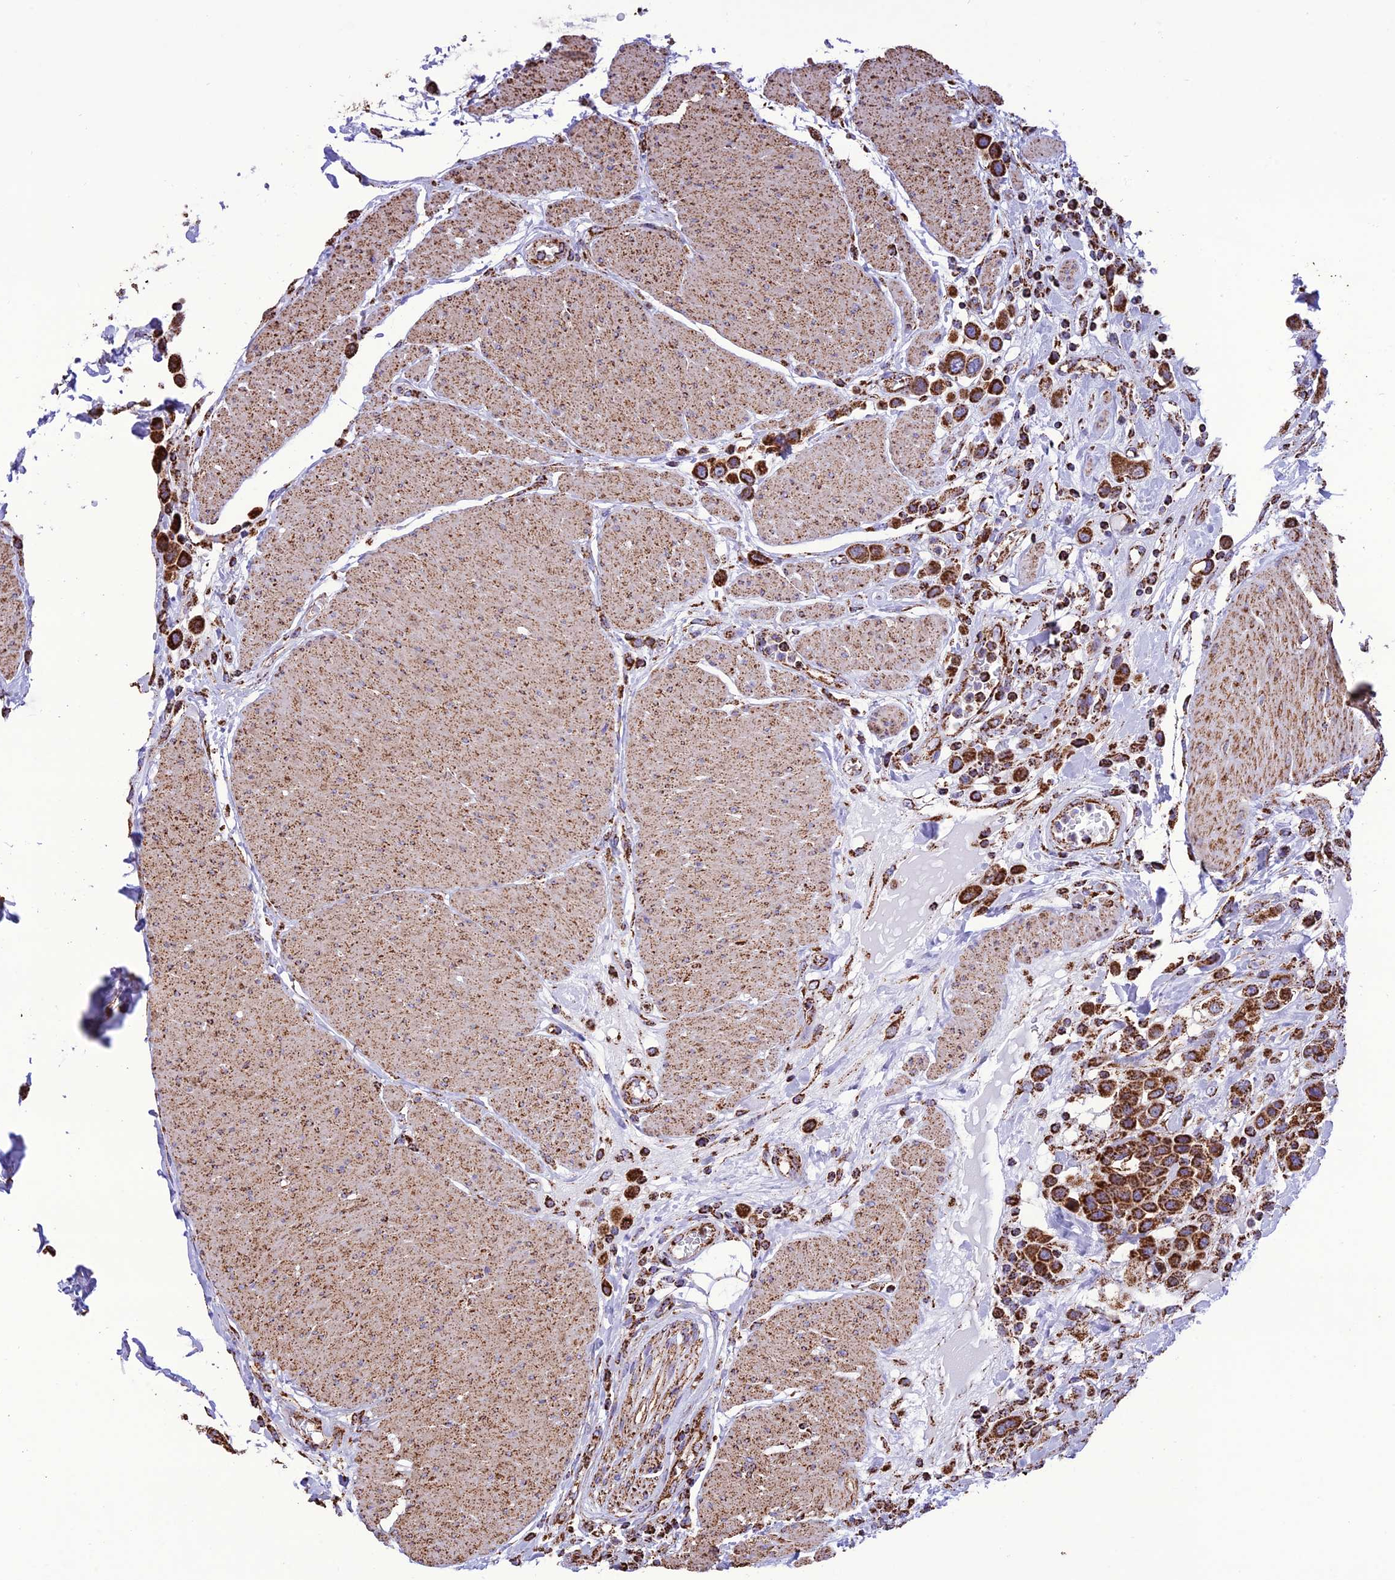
{"staining": {"intensity": "strong", "quantity": ">75%", "location": "cytoplasmic/membranous"}, "tissue": "urothelial cancer", "cell_type": "Tumor cells", "image_type": "cancer", "snomed": [{"axis": "morphology", "description": "Urothelial carcinoma, High grade"}, {"axis": "topography", "description": "Urinary bladder"}], "caption": "Protein expression analysis of human urothelial carcinoma (high-grade) reveals strong cytoplasmic/membranous staining in approximately >75% of tumor cells. (Brightfield microscopy of DAB IHC at high magnification).", "gene": "NDUFAF1", "patient": {"sex": "male", "age": 50}}